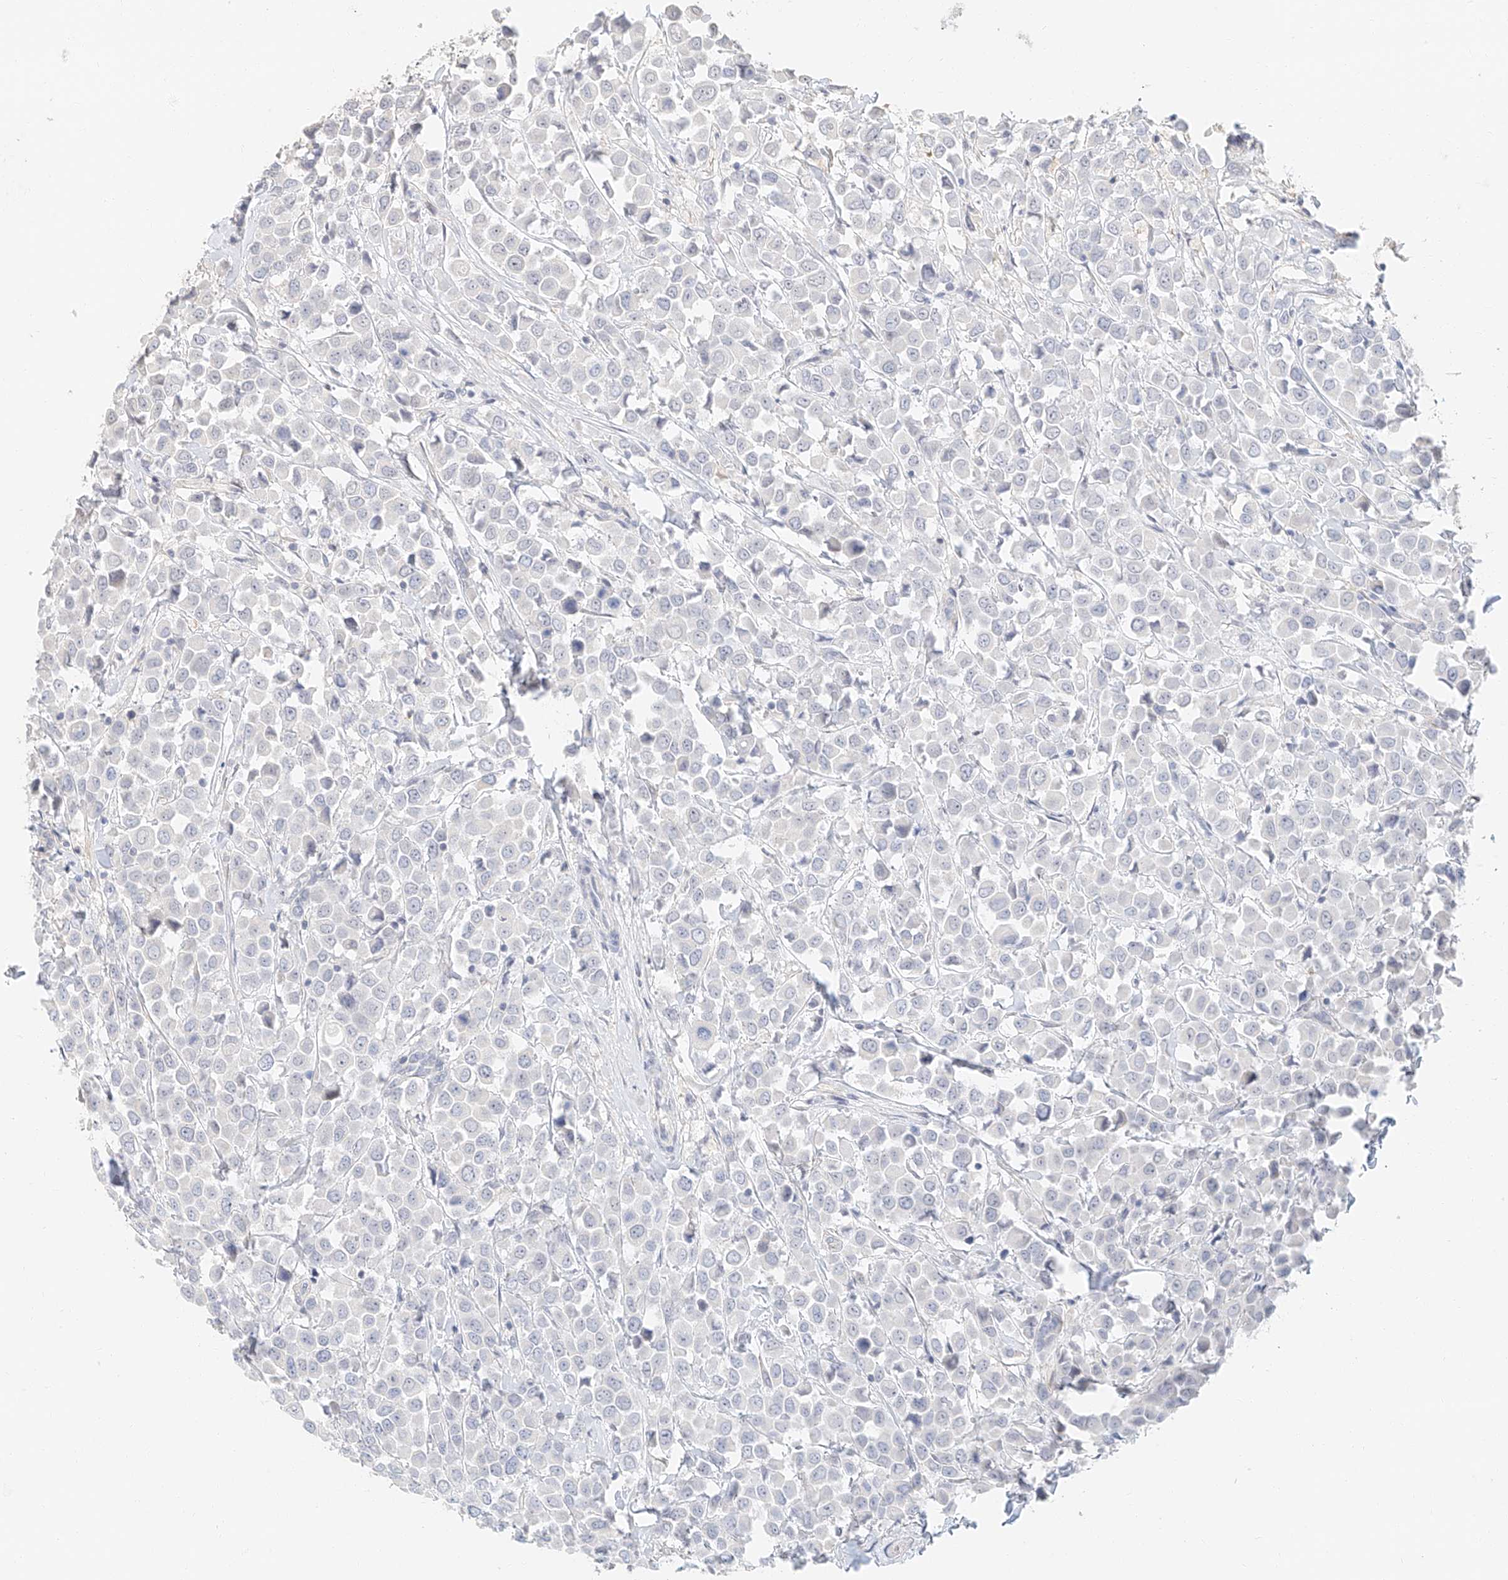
{"staining": {"intensity": "negative", "quantity": "none", "location": "none"}, "tissue": "breast cancer", "cell_type": "Tumor cells", "image_type": "cancer", "snomed": [{"axis": "morphology", "description": "Duct carcinoma"}, {"axis": "topography", "description": "Breast"}], "caption": "A micrograph of human breast cancer (intraductal carcinoma) is negative for staining in tumor cells.", "gene": "NAP1L1", "patient": {"sex": "female", "age": 61}}